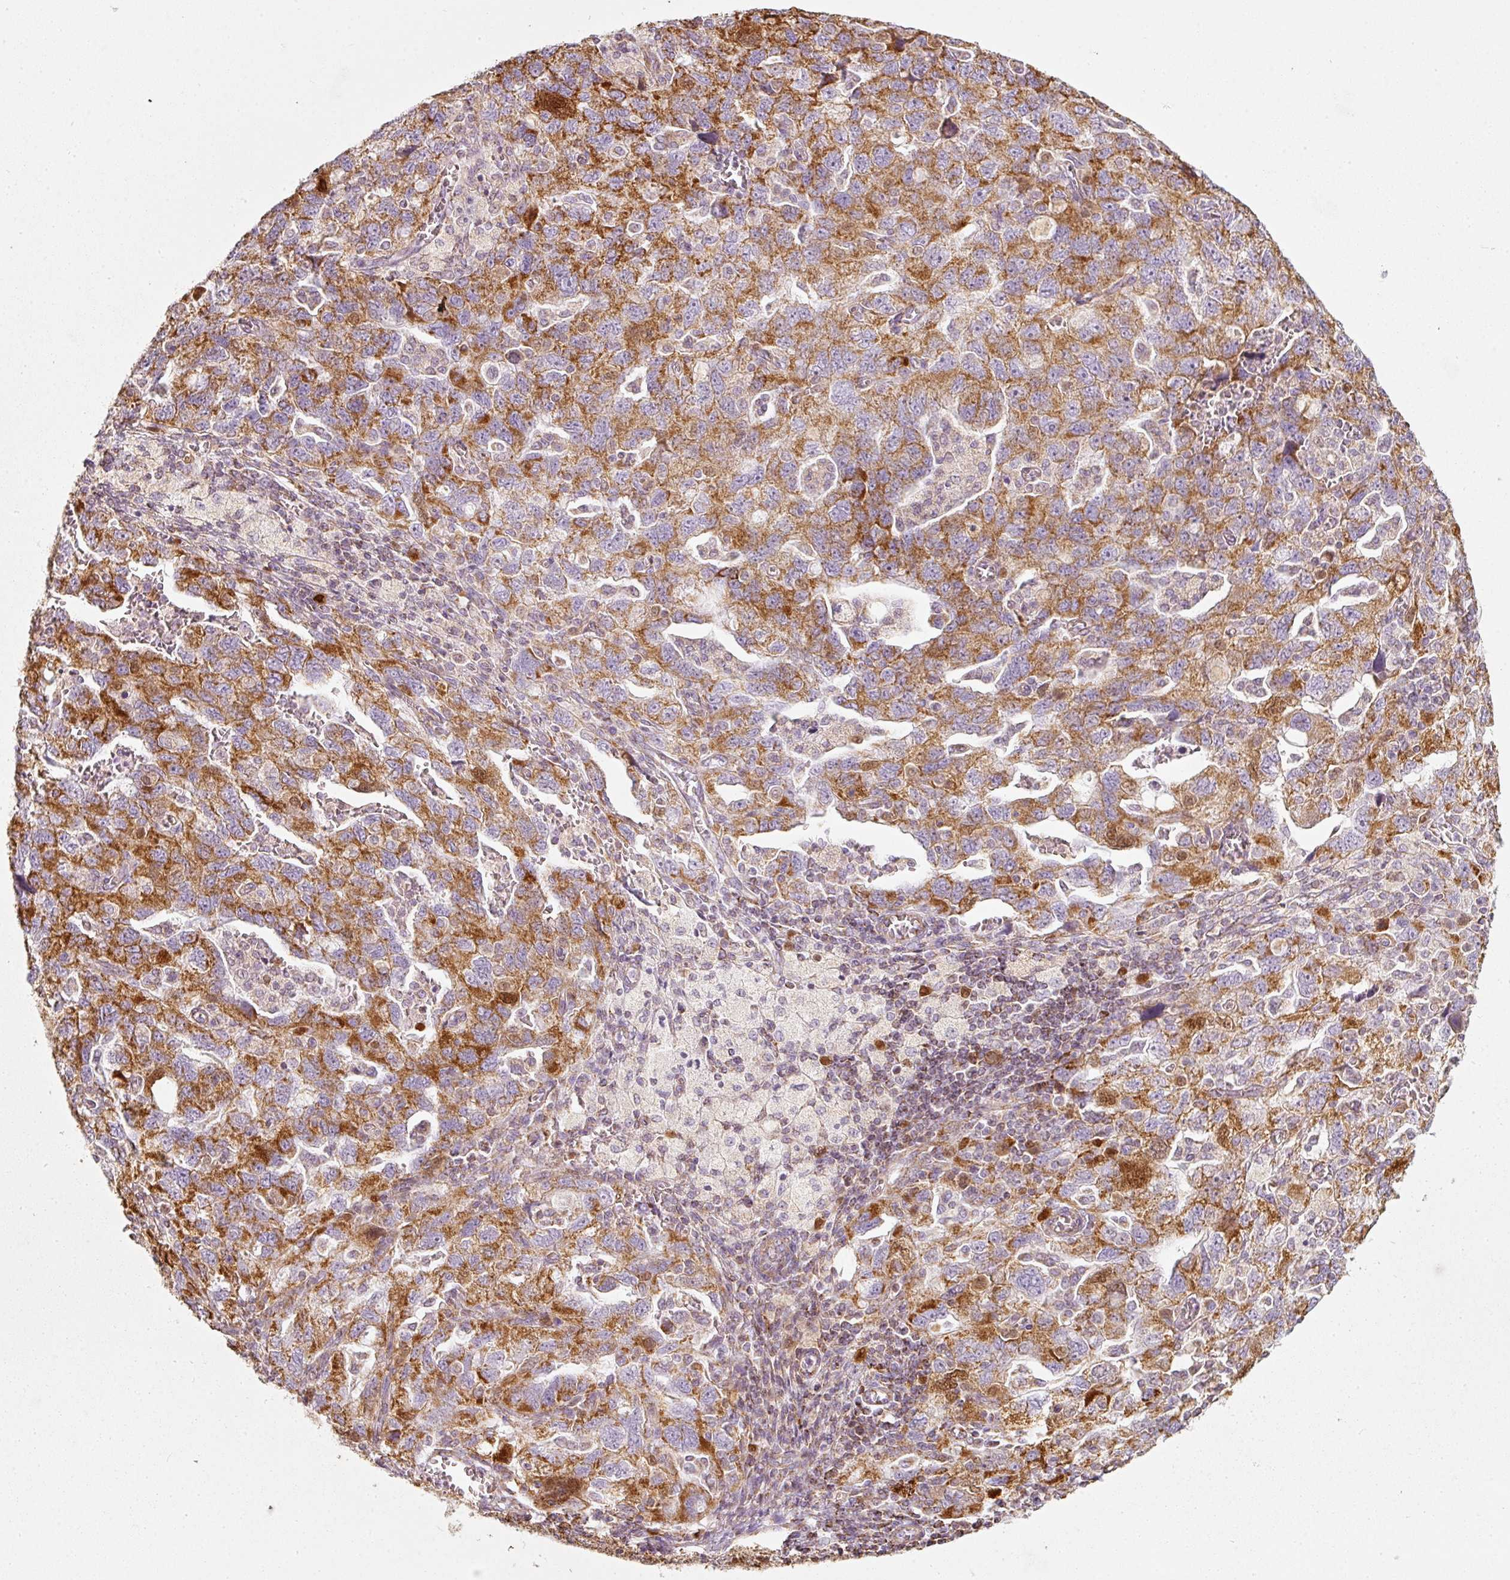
{"staining": {"intensity": "moderate", "quantity": ">75%", "location": "cytoplasmic/membranous,nuclear"}, "tissue": "ovarian cancer", "cell_type": "Tumor cells", "image_type": "cancer", "snomed": [{"axis": "morphology", "description": "Carcinoma, NOS"}, {"axis": "morphology", "description": "Cystadenocarcinoma, serous, NOS"}, {"axis": "topography", "description": "Ovary"}], "caption": "Moderate cytoplasmic/membranous and nuclear protein staining is present in approximately >75% of tumor cells in ovarian serous cystadenocarcinoma.", "gene": "DUT", "patient": {"sex": "female", "age": 69}}